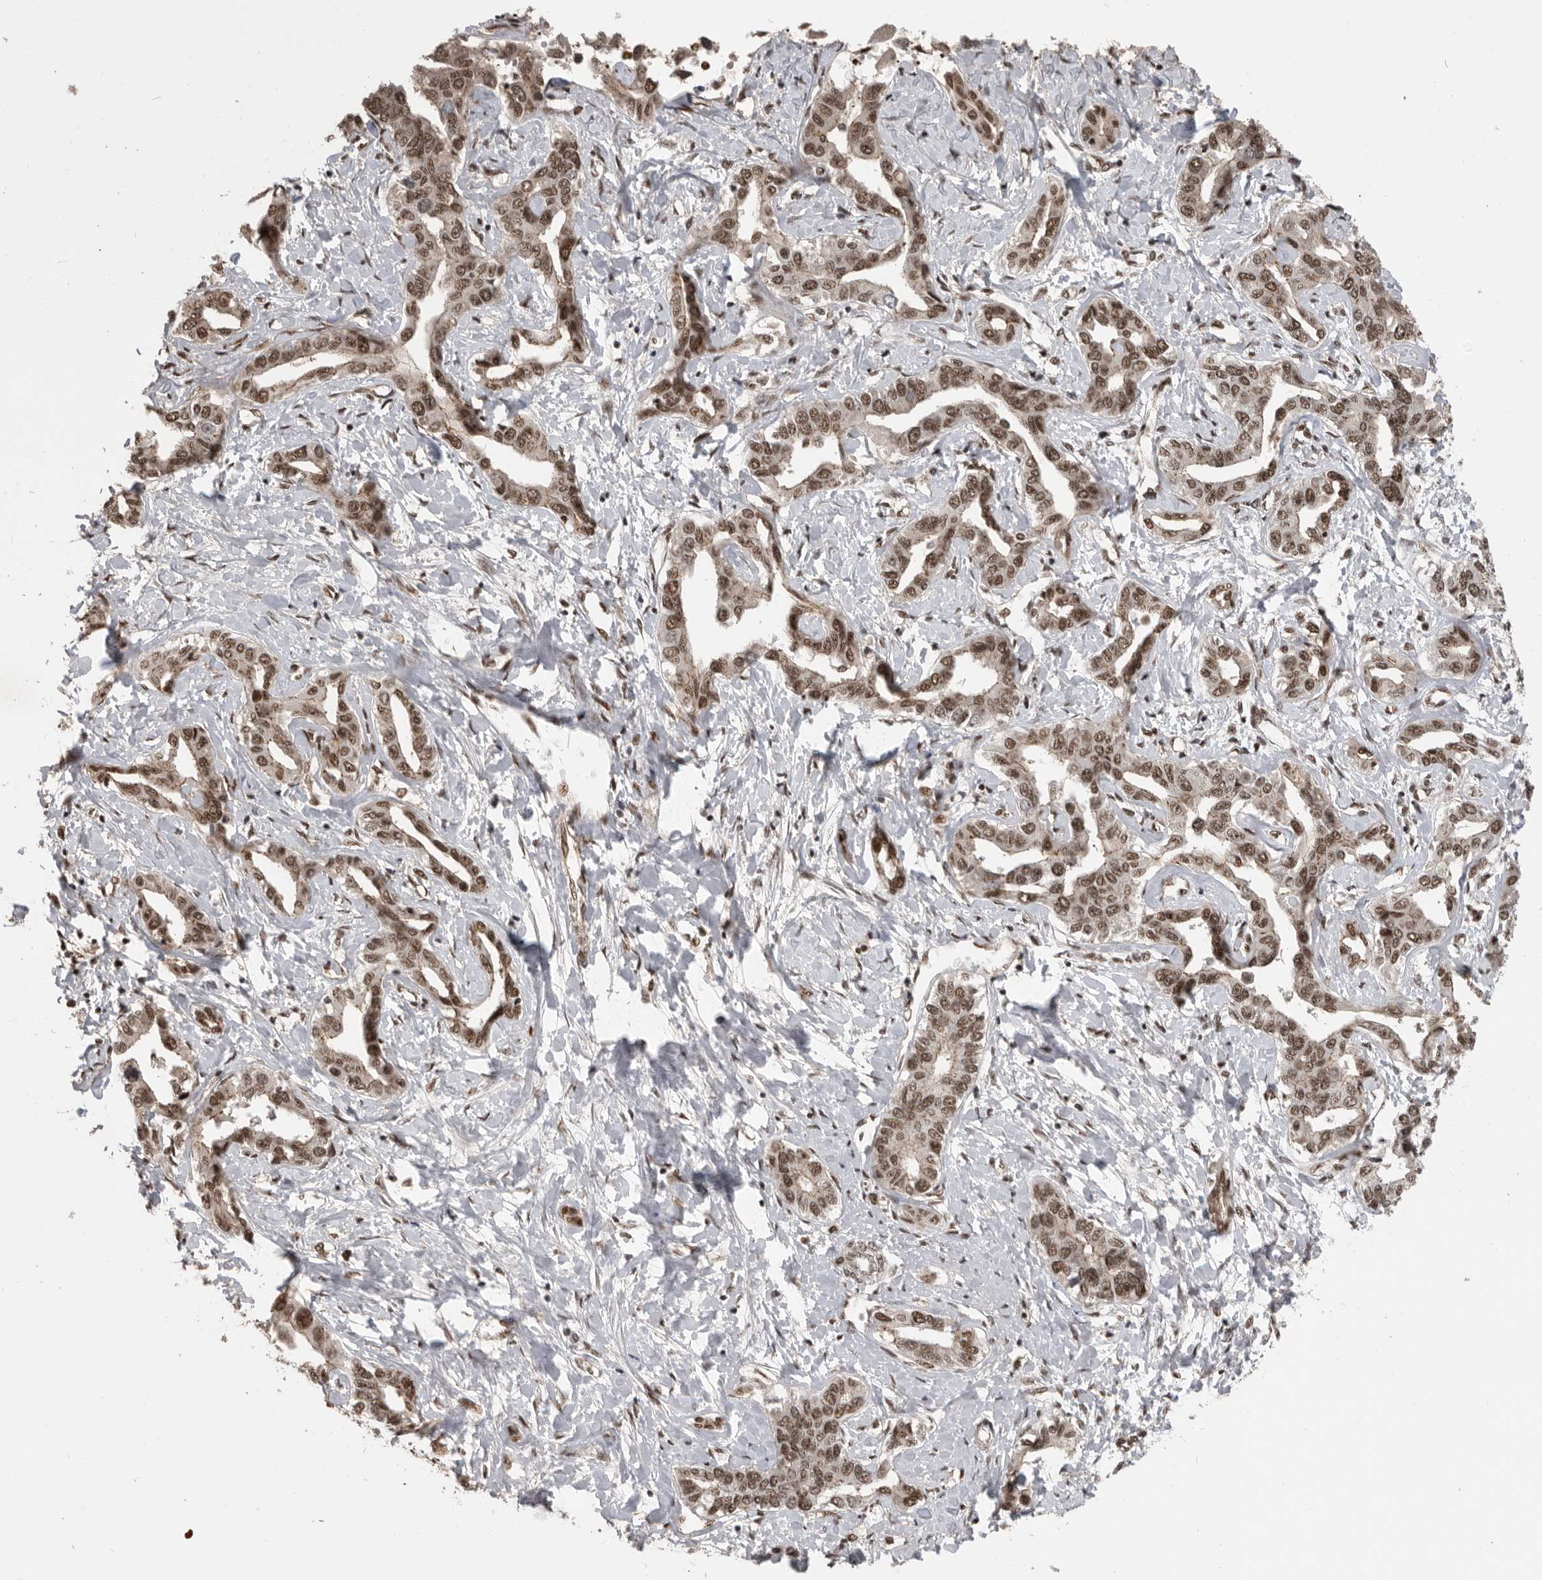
{"staining": {"intensity": "moderate", "quantity": ">75%", "location": "nuclear"}, "tissue": "liver cancer", "cell_type": "Tumor cells", "image_type": "cancer", "snomed": [{"axis": "morphology", "description": "Cholangiocarcinoma"}, {"axis": "topography", "description": "Liver"}], "caption": "A high-resolution image shows IHC staining of liver cholangiocarcinoma, which reveals moderate nuclear staining in about >75% of tumor cells.", "gene": "CBLL1", "patient": {"sex": "male", "age": 59}}